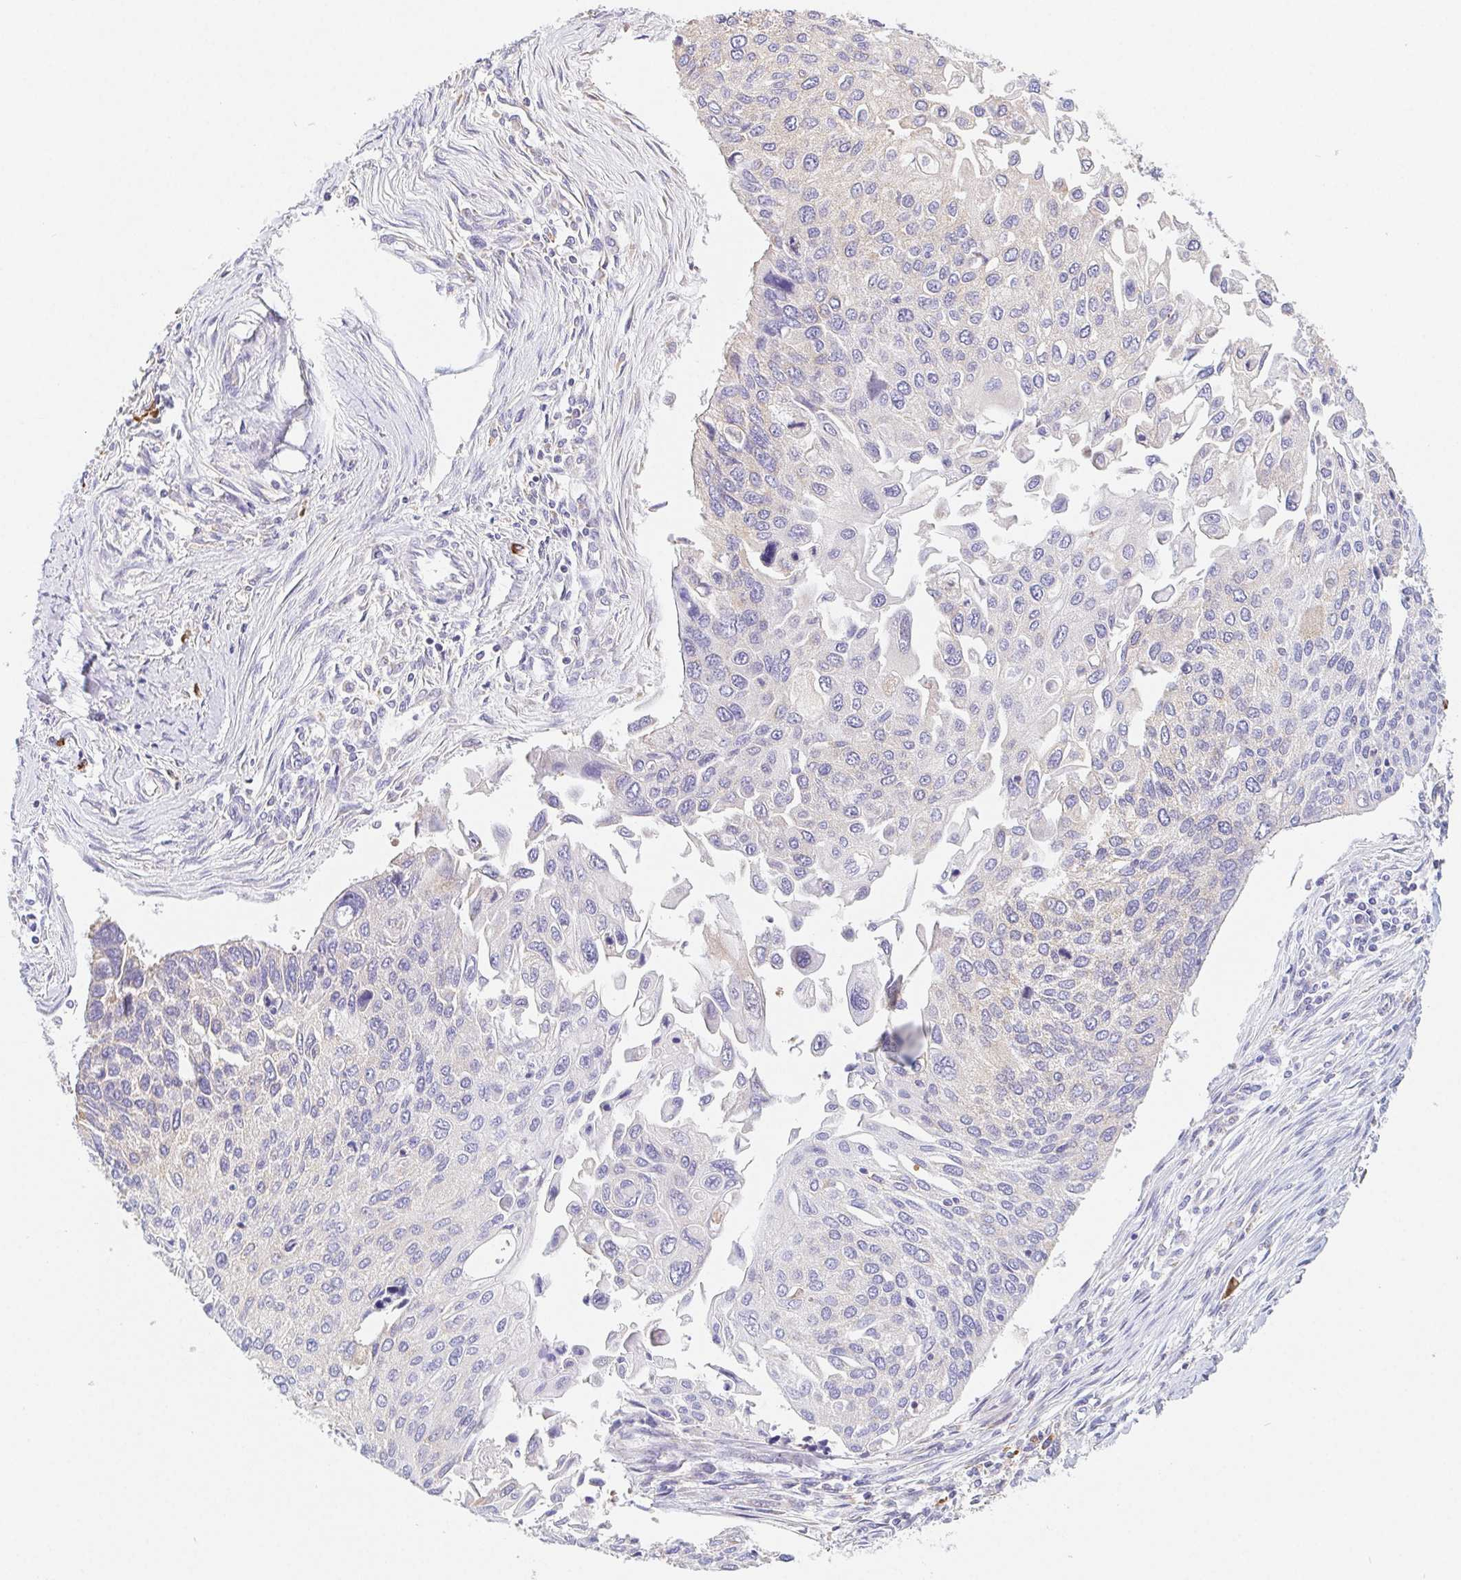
{"staining": {"intensity": "negative", "quantity": "none", "location": "none"}, "tissue": "lung cancer", "cell_type": "Tumor cells", "image_type": "cancer", "snomed": [{"axis": "morphology", "description": "Squamous cell carcinoma, NOS"}, {"axis": "morphology", "description": "Squamous cell carcinoma, metastatic, NOS"}, {"axis": "topography", "description": "Lung"}], "caption": "IHC of human lung cancer shows no expression in tumor cells.", "gene": "ADAM8", "patient": {"sex": "male", "age": 63}}